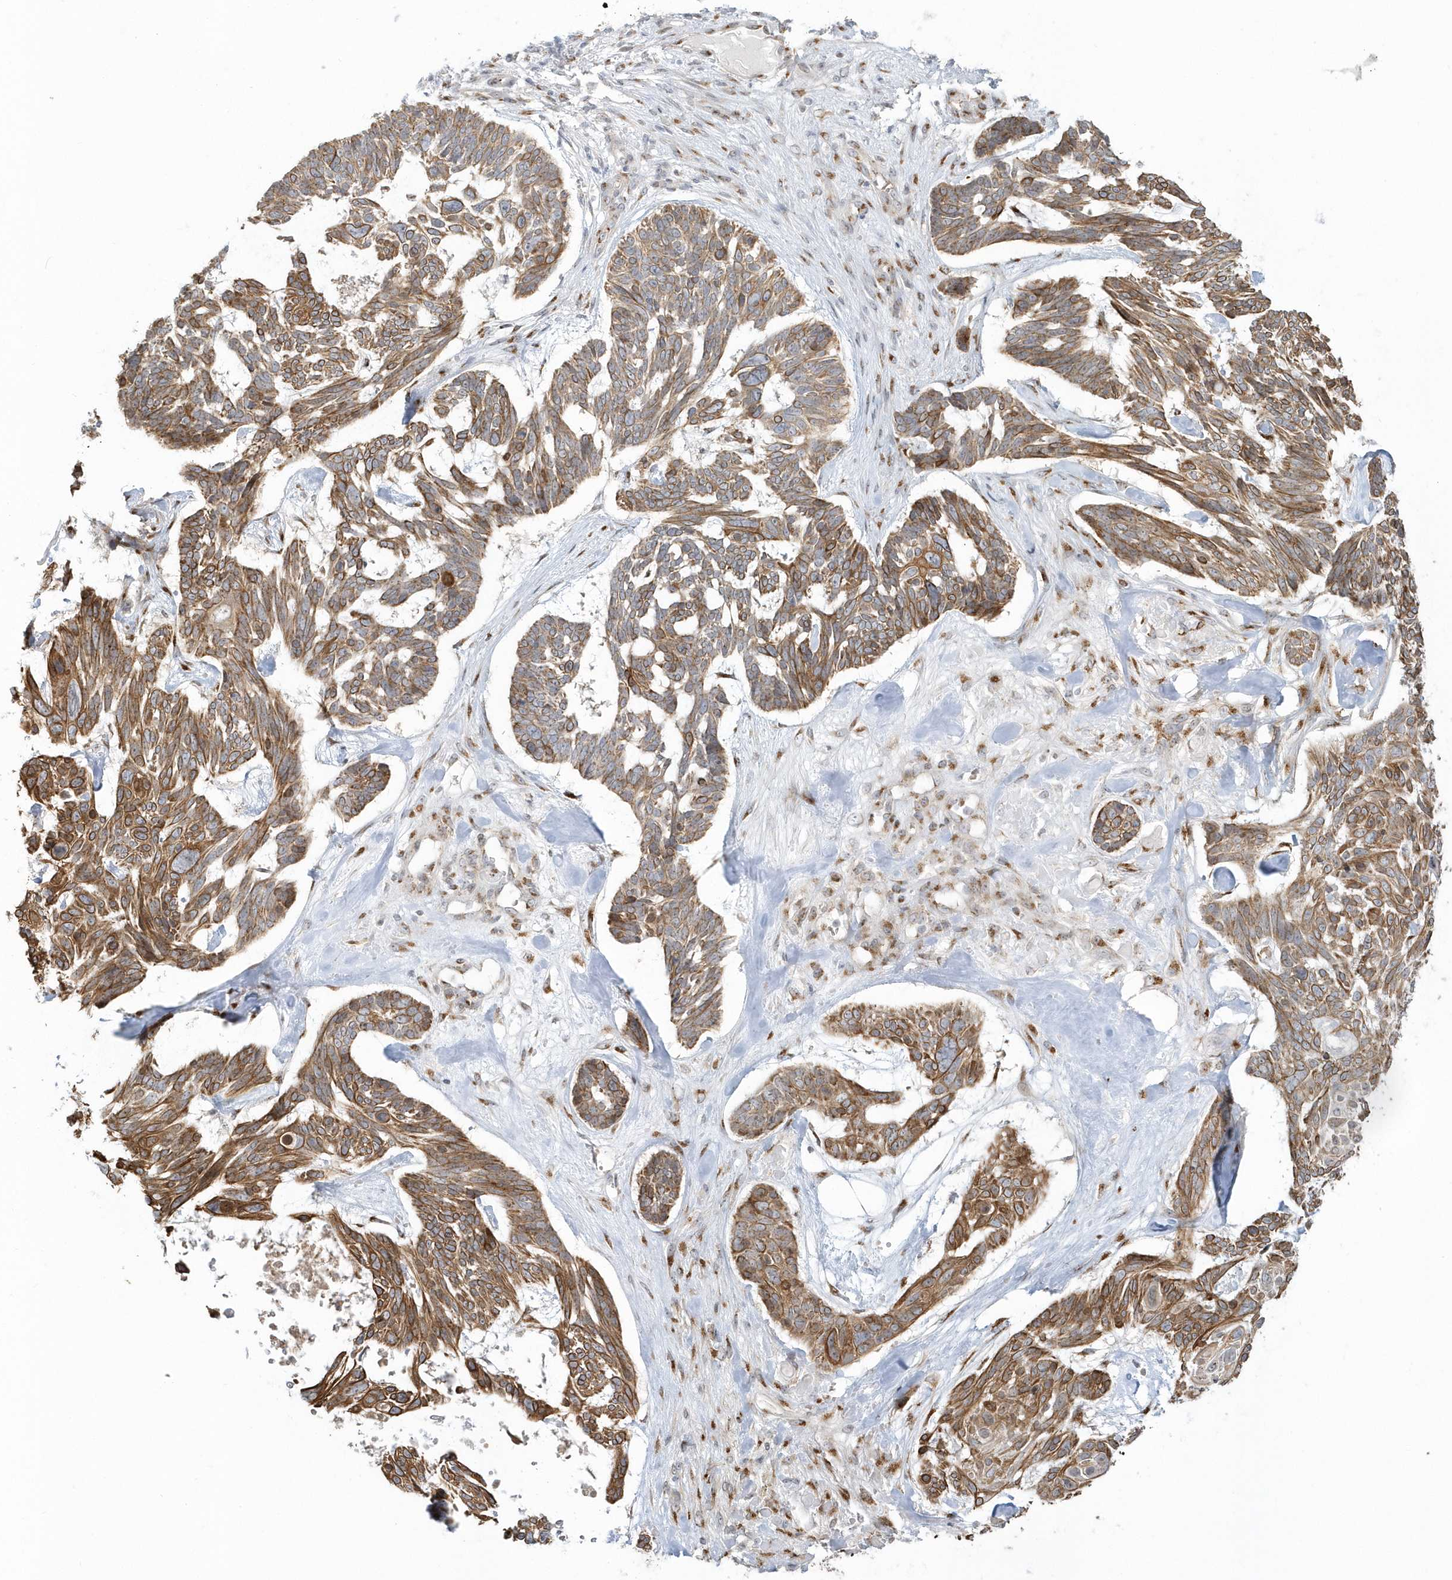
{"staining": {"intensity": "moderate", "quantity": ">75%", "location": "cytoplasmic/membranous"}, "tissue": "skin cancer", "cell_type": "Tumor cells", "image_type": "cancer", "snomed": [{"axis": "morphology", "description": "Basal cell carcinoma"}, {"axis": "topography", "description": "Skin"}], "caption": "Protein analysis of skin basal cell carcinoma tissue demonstrates moderate cytoplasmic/membranous positivity in approximately >75% of tumor cells.", "gene": "DHFR", "patient": {"sex": "male", "age": 88}}